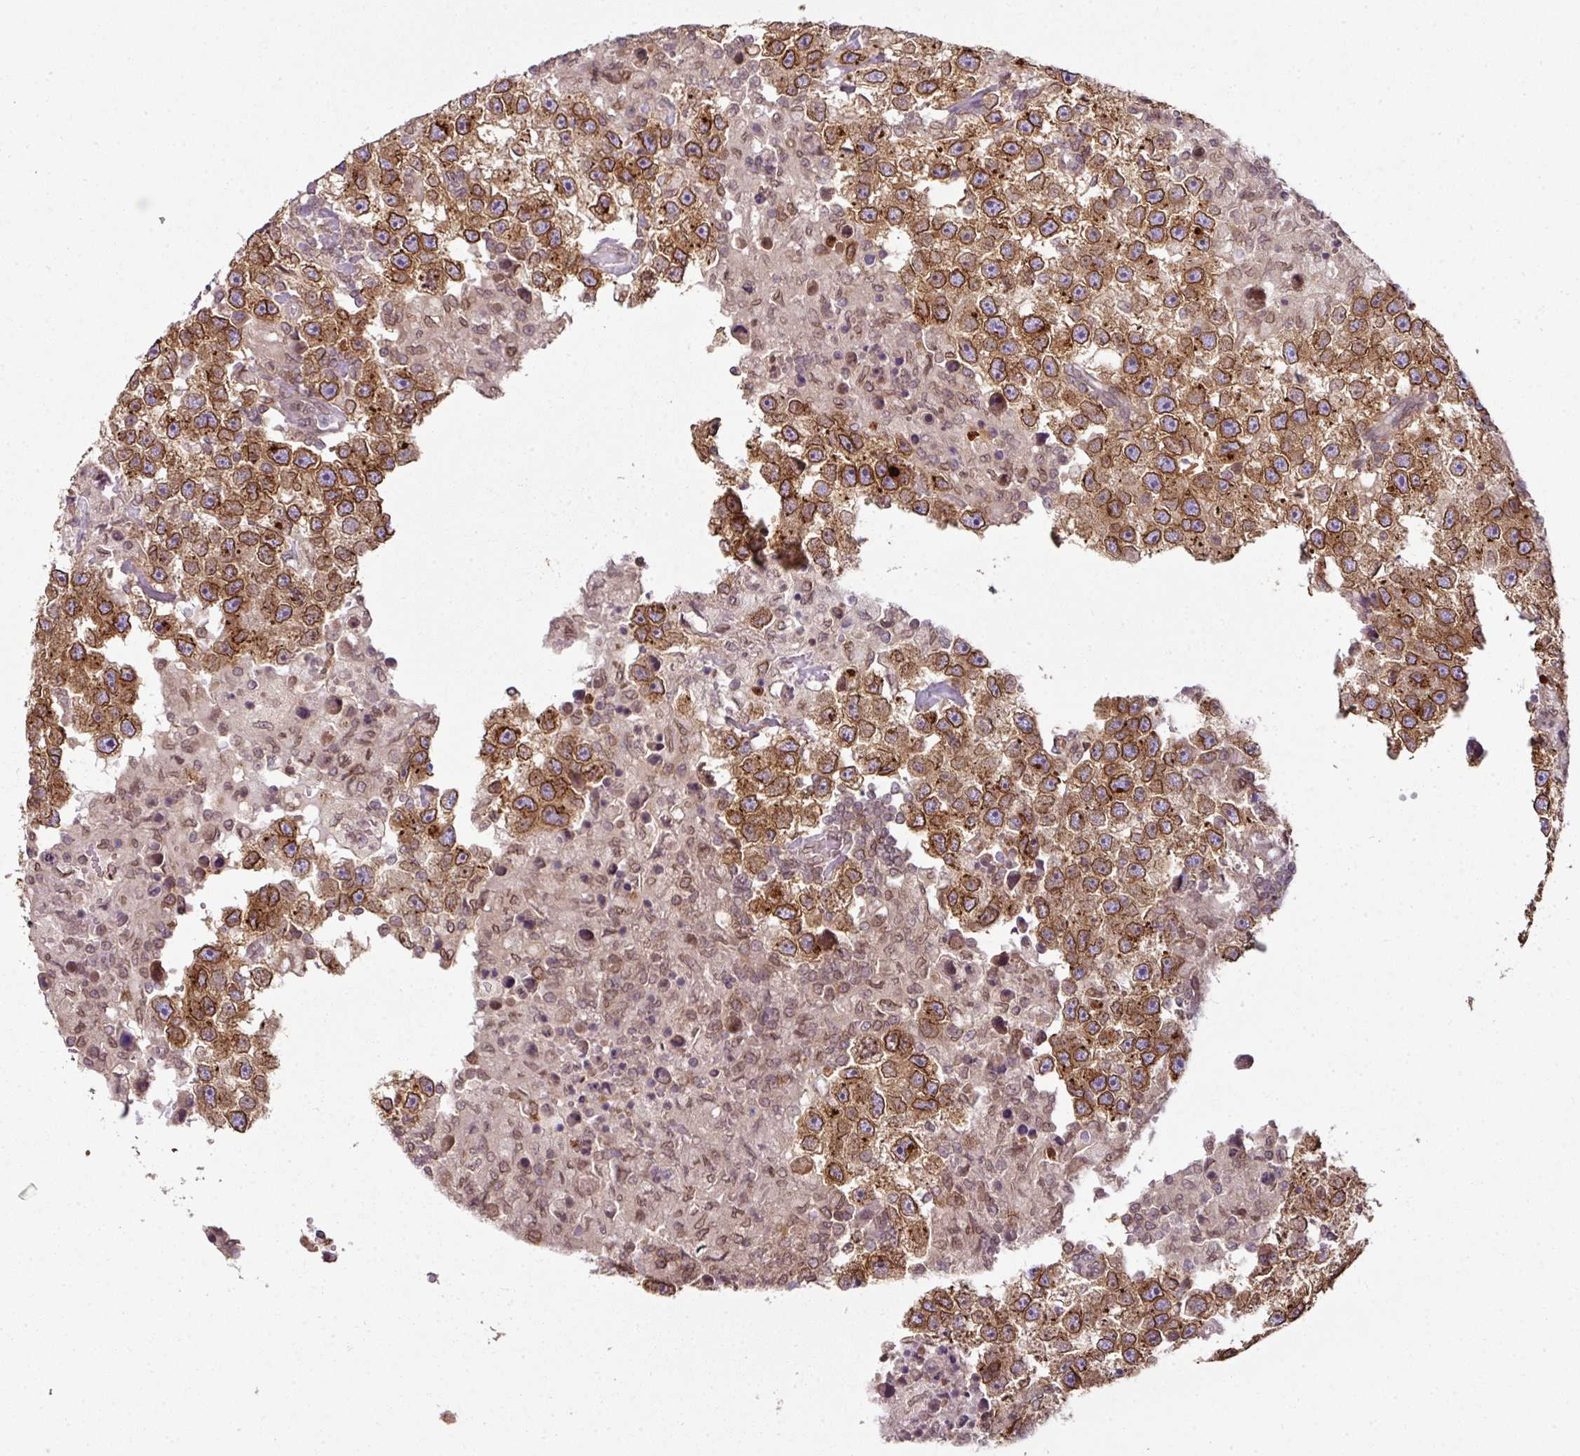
{"staining": {"intensity": "strong", "quantity": ">75%", "location": "cytoplasmic/membranous,nuclear"}, "tissue": "testis cancer", "cell_type": "Tumor cells", "image_type": "cancer", "snomed": [{"axis": "morphology", "description": "Carcinoma, Embryonal, NOS"}, {"axis": "topography", "description": "Testis"}], "caption": "Tumor cells reveal strong cytoplasmic/membranous and nuclear positivity in approximately >75% of cells in testis cancer (embryonal carcinoma). (DAB IHC with brightfield microscopy, high magnification).", "gene": "RANGAP1", "patient": {"sex": "male", "age": 83}}